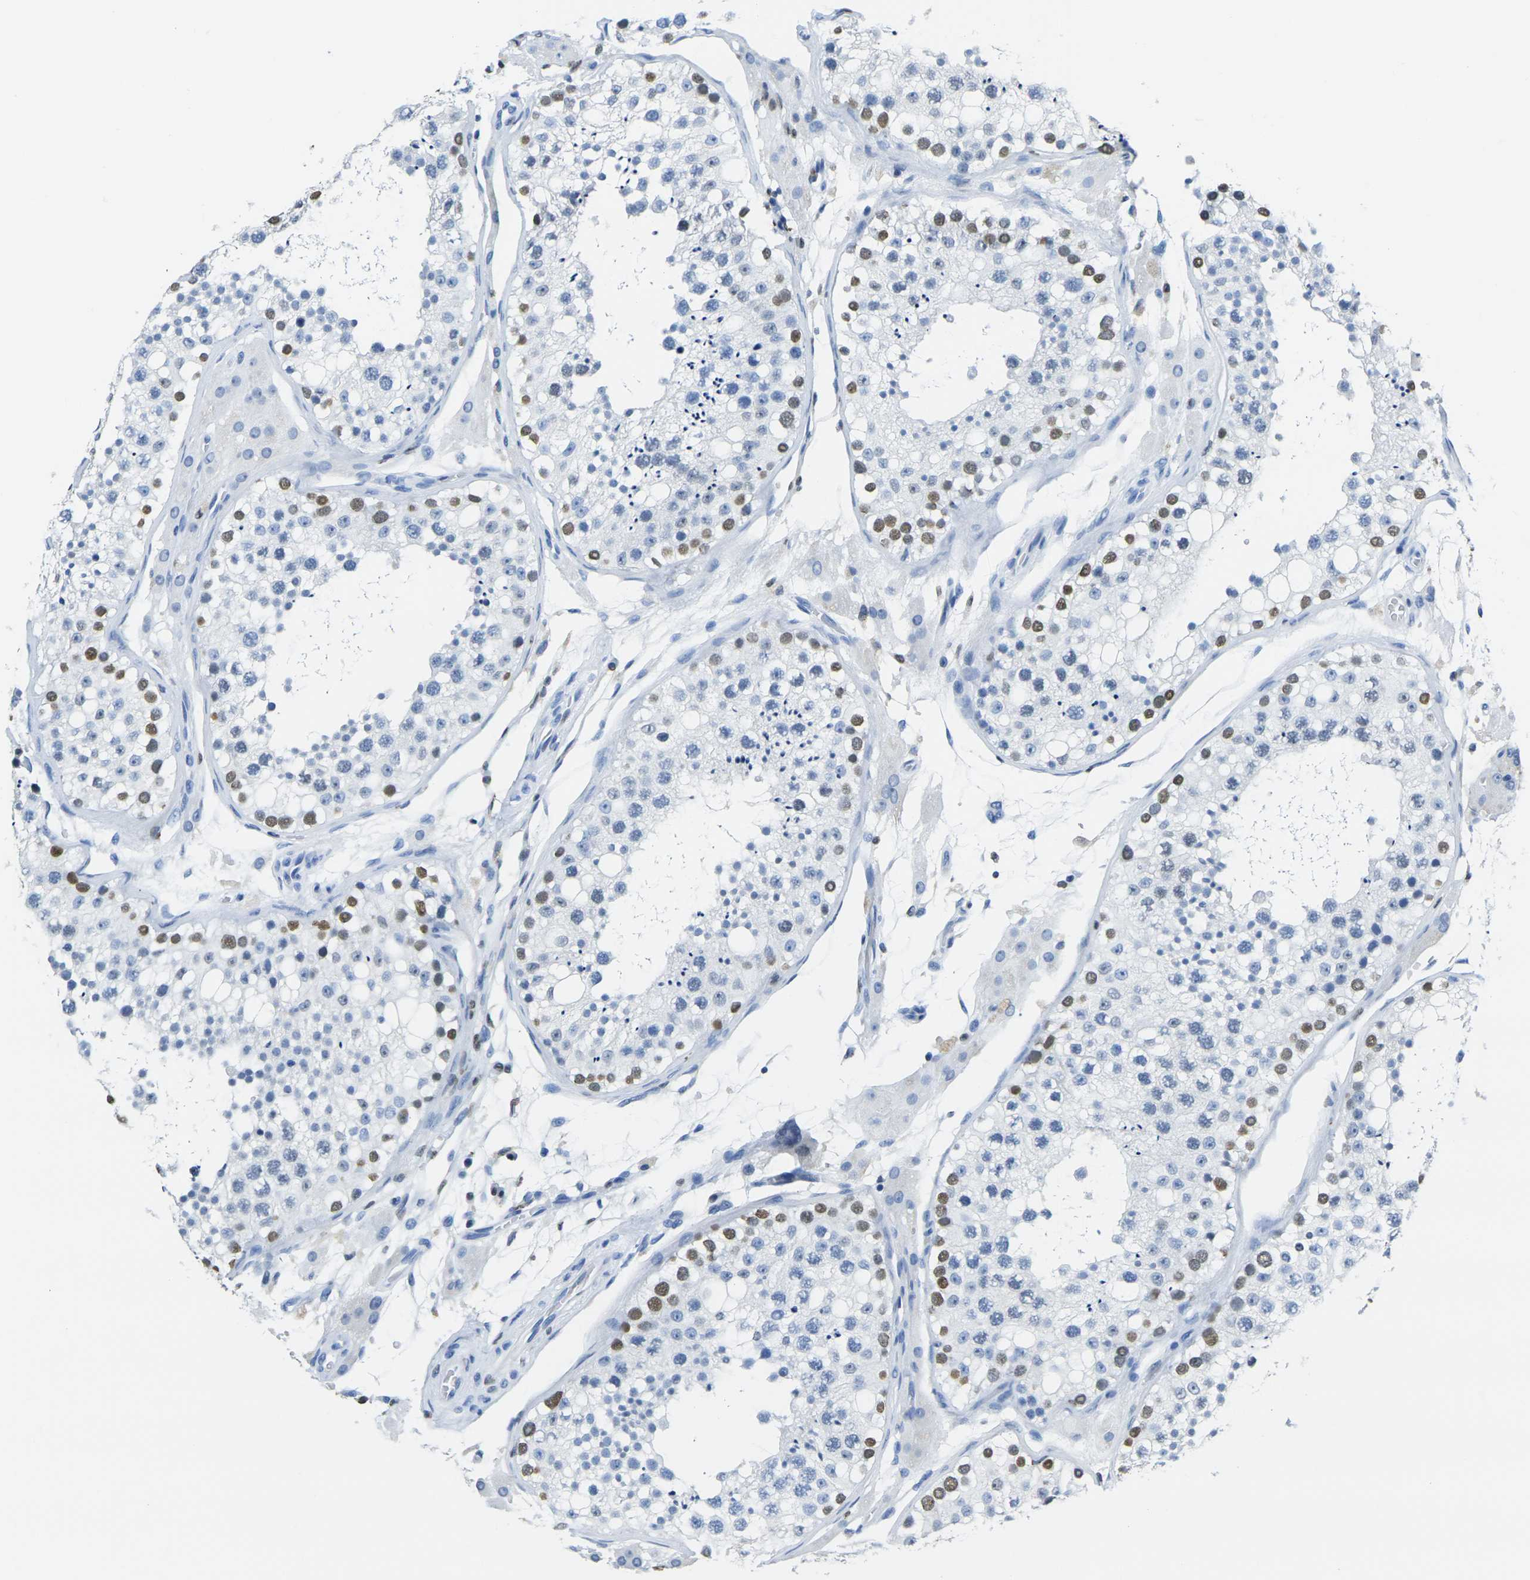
{"staining": {"intensity": "strong", "quantity": "<25%", "location": "nuclear"}, "tissue": "testis", "cell_type": "Cells in seminiferous ducts", "image_type": "normal", "snomed": [{"axis": "morphology", "description": "Normal tissue, NOS"}, {"axis": "topography", "description": "Testis"}], "caption": "A histopathology image showing strong nuclear staining in about <25% of cells in seminiferous ducts in benign testis, as visualized by brown immunohistochemical staining.", "gene": "DRAXIN", "patient": {"sex": "male", "age": 26}}